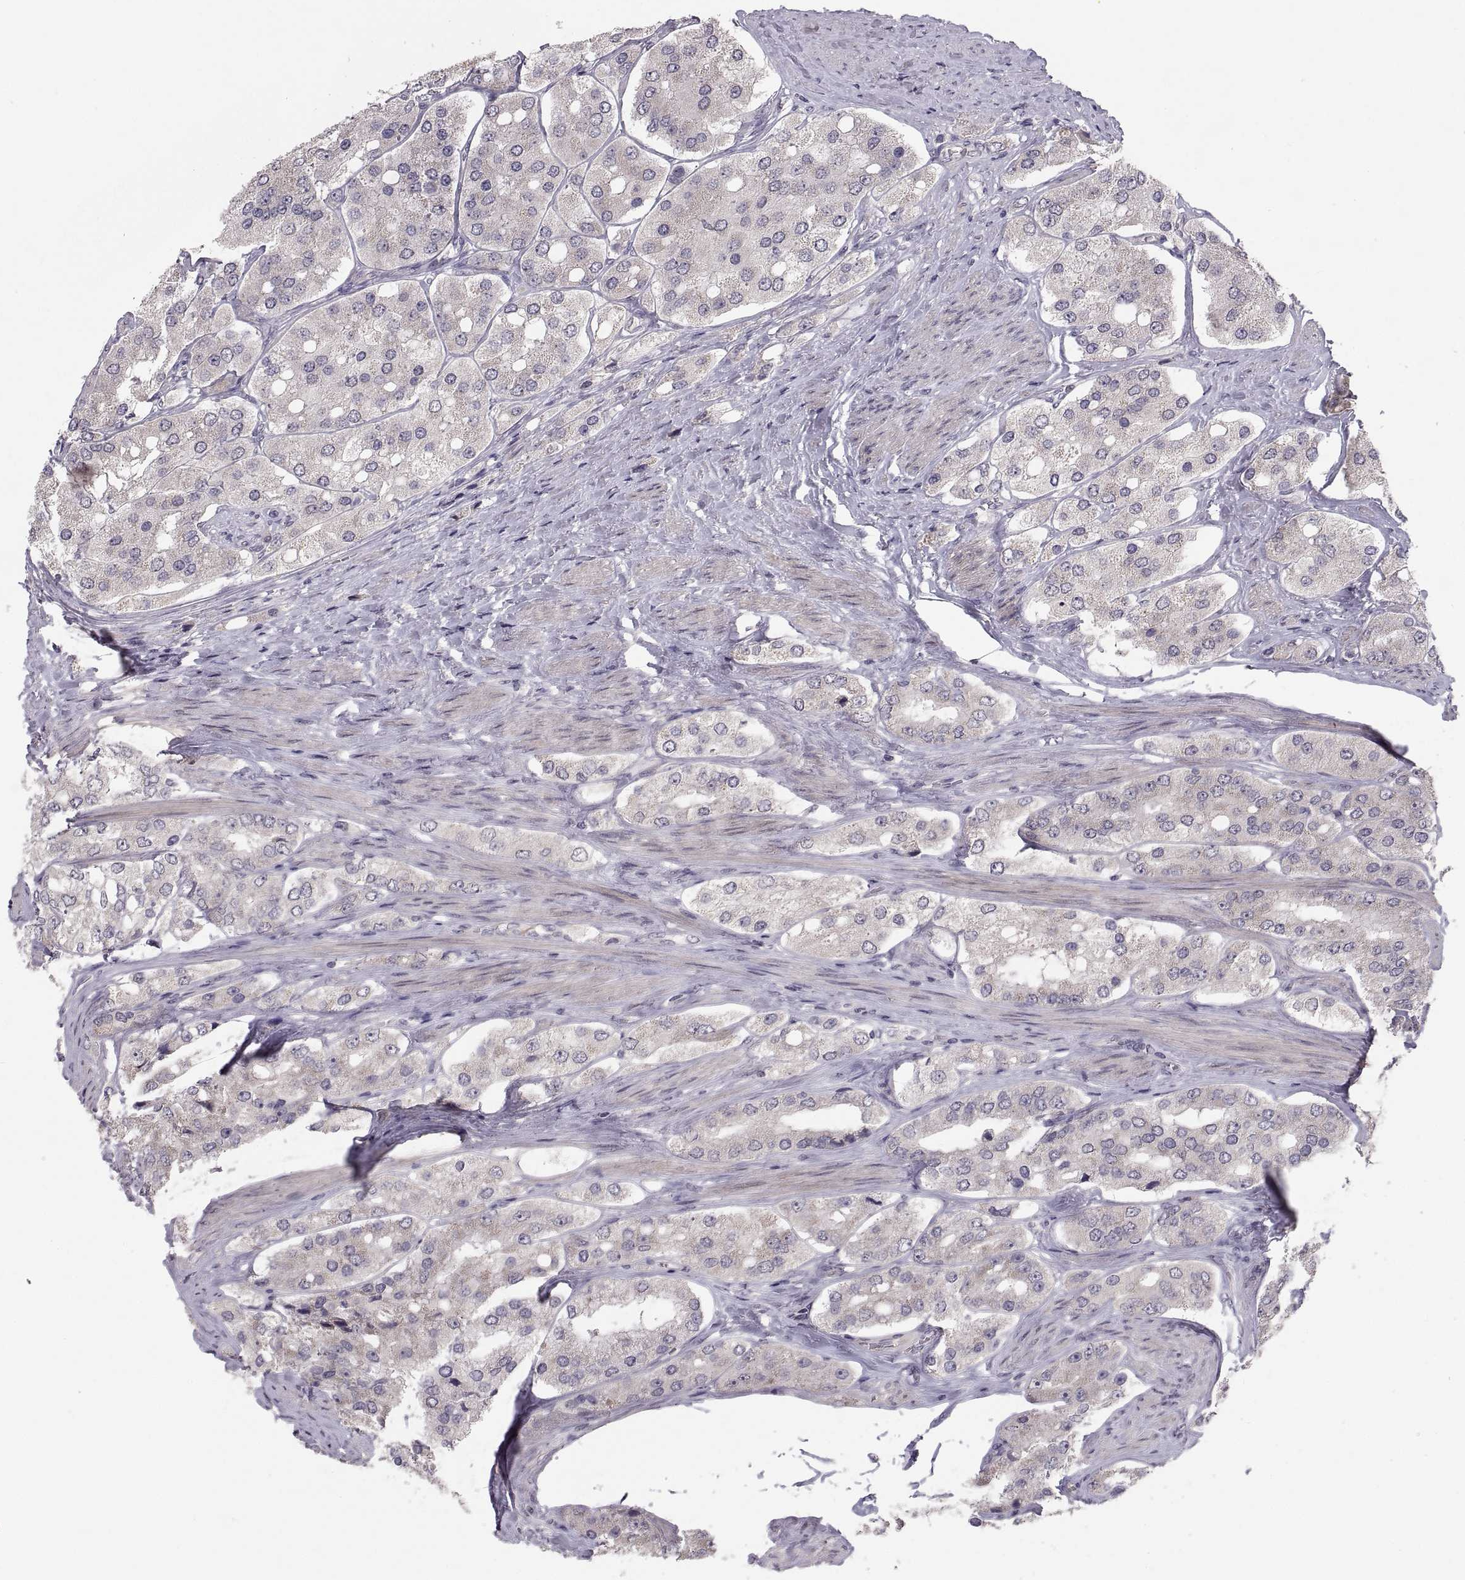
{"staining": {"intensity": "negative", "quantity": "none", "location": "none"}, "tissue": "prostate cancer", "cell_type": "Tumor cells", "image_type": "cancer", "snomed": [{"axis": "morphology", "description": "Adenocarcinoma, Low grade"}, {"axis": "topography", "description": "Prostate"}], "caption": "Adenocarcinoma (low-grade) (prostate) was stained to show a protein in brown. There is no significant positivity in tumor cells.", "gene": "PAX2", "patient": {"sex": "male", "age": 69}}